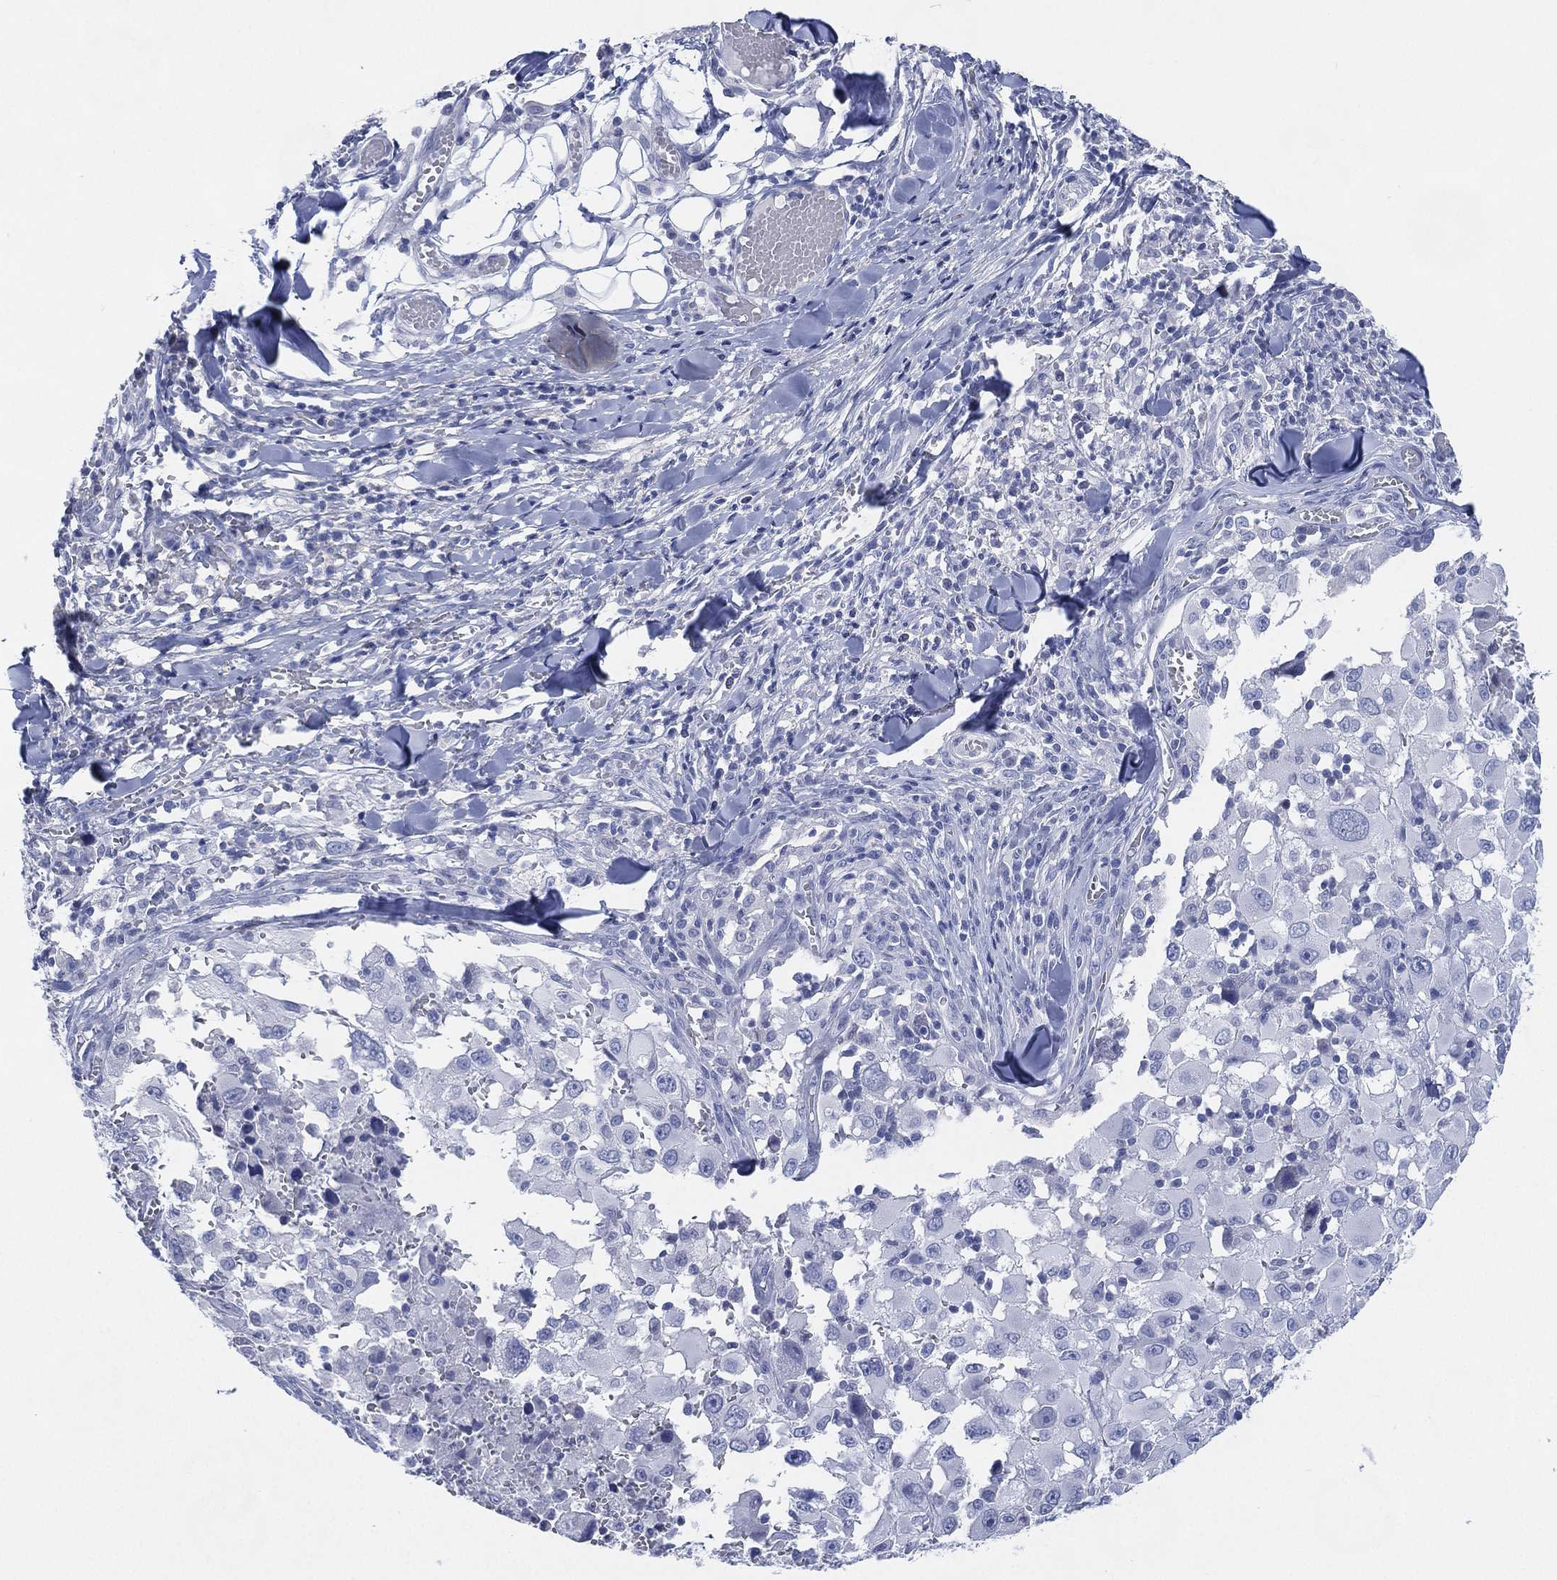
{"staining": {"intensity": "negative", "quantity": "none", "location": "none"}, "tissue": "melanoma", "cell_type": "Tumor cells", "image_type": "cancer", "snomed": [{"axis": "morphology", "description": "Malignant melanoma, Metastatic site"}, {"axis": "topography", "description": "Lymph node"}], "caption": "The image shows no staining of tumor cells in malignant melanoma (metastatic site).", "gene": "TMEM247", "patient": {"sex": "male", "age": 50}}